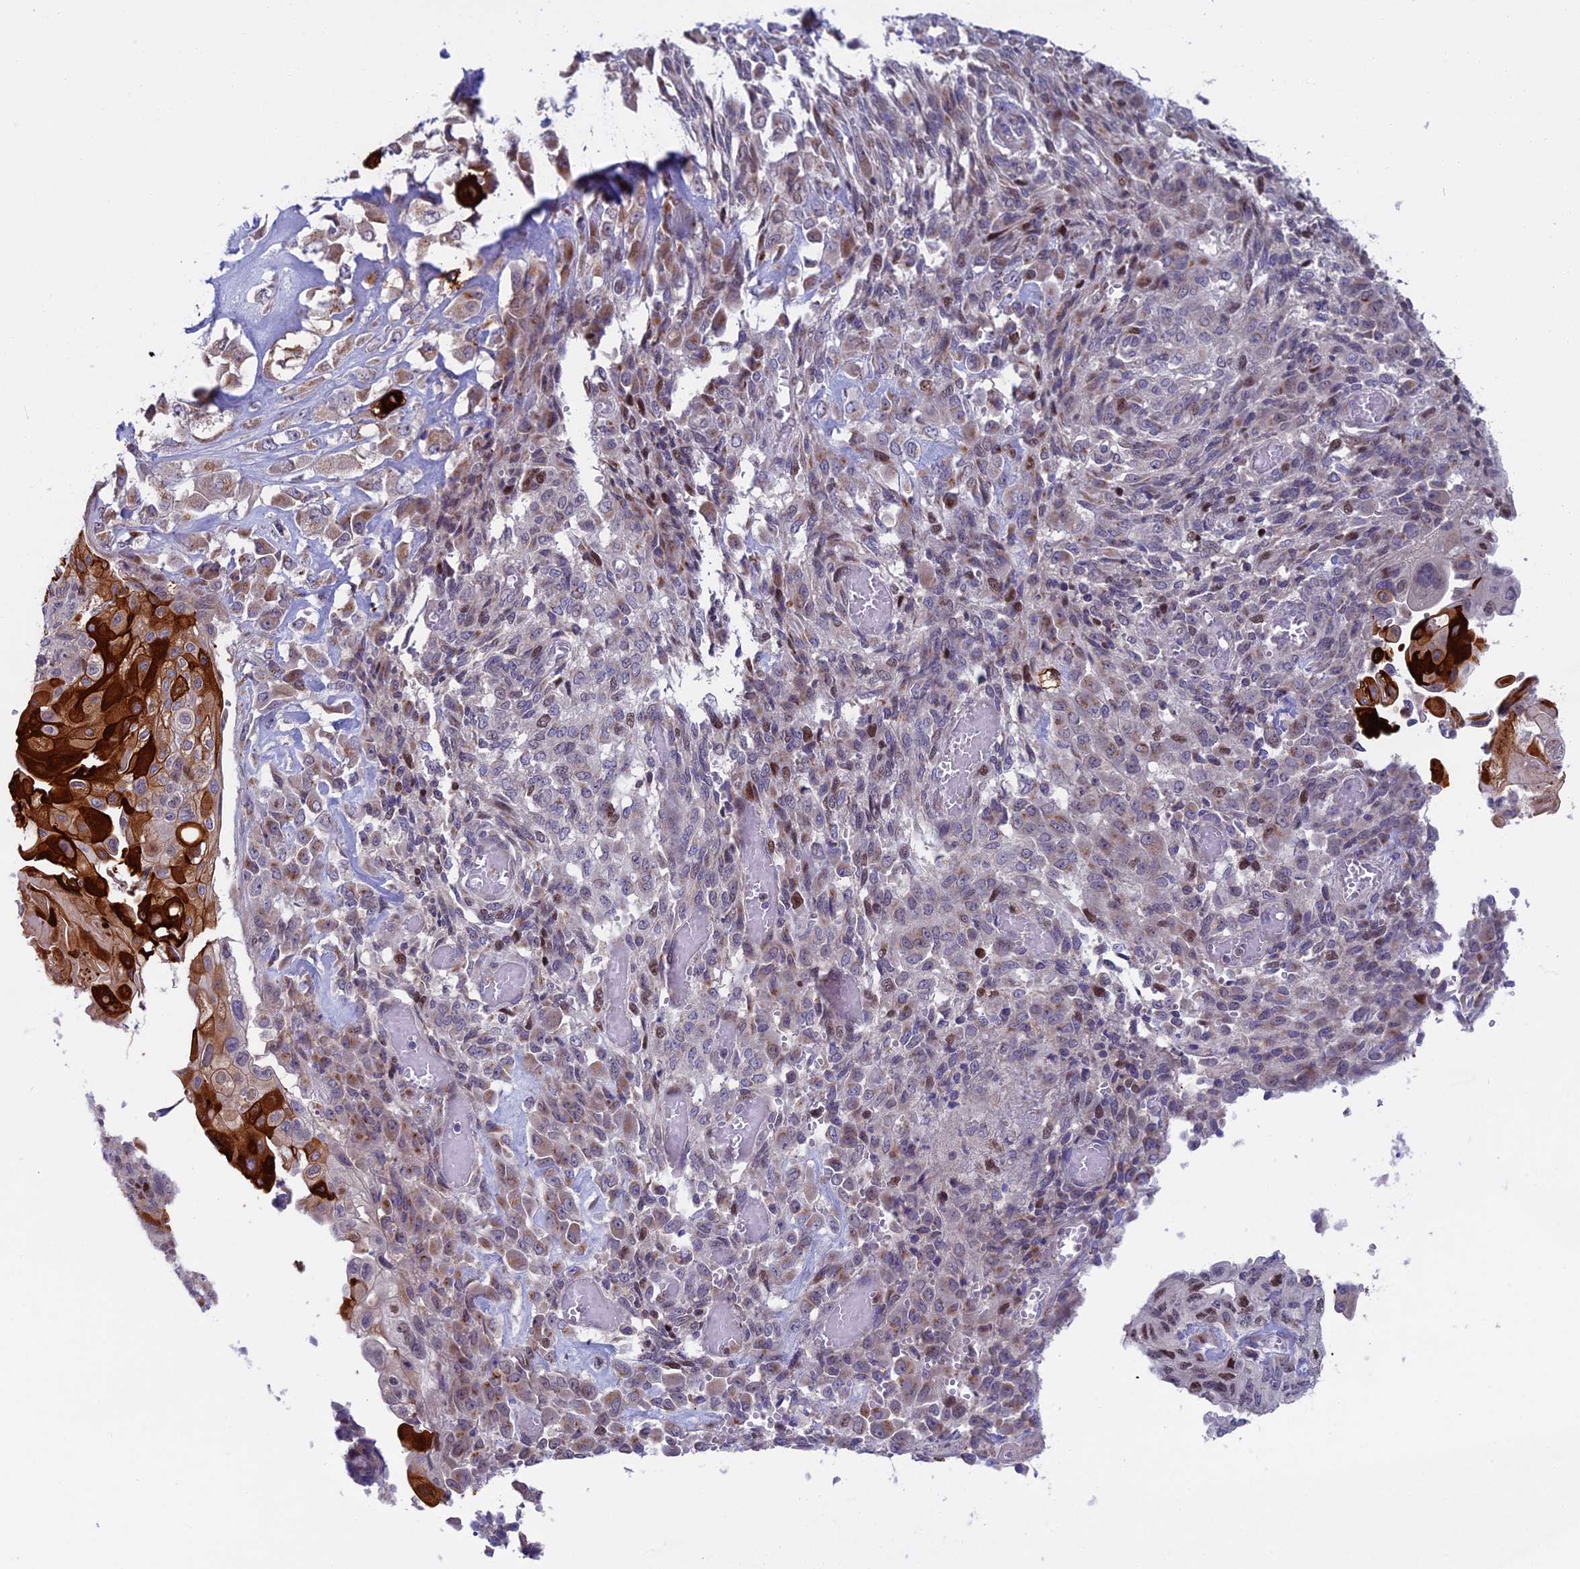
{"staining": {"intensity": "strong", "quantity": "<25%", "location": "cytoplasmic/membranous,nuclear"}, "tissue": "endometrial cancer", "cell_type": "Tumor cells", "image_type": "cancer", "snomed": [{"axis": "morphology", "description": "Adenocarcinoma, NOS"}, {"axis": "topography", "description": "Endometrium"}], "caption": "High-power microscopy captured an IHC image of adenocarcinoma (endometrial), revealing strong cytoplasmic/membranous and nuclear positivity in about <25% of tumor cells. Using DAB (brown) and hematoxylin (blue) stains, captured at high magnification using brightfield microscopy.", "gene": "LIG1", "patient": {"sex": "female", "age": 32}}